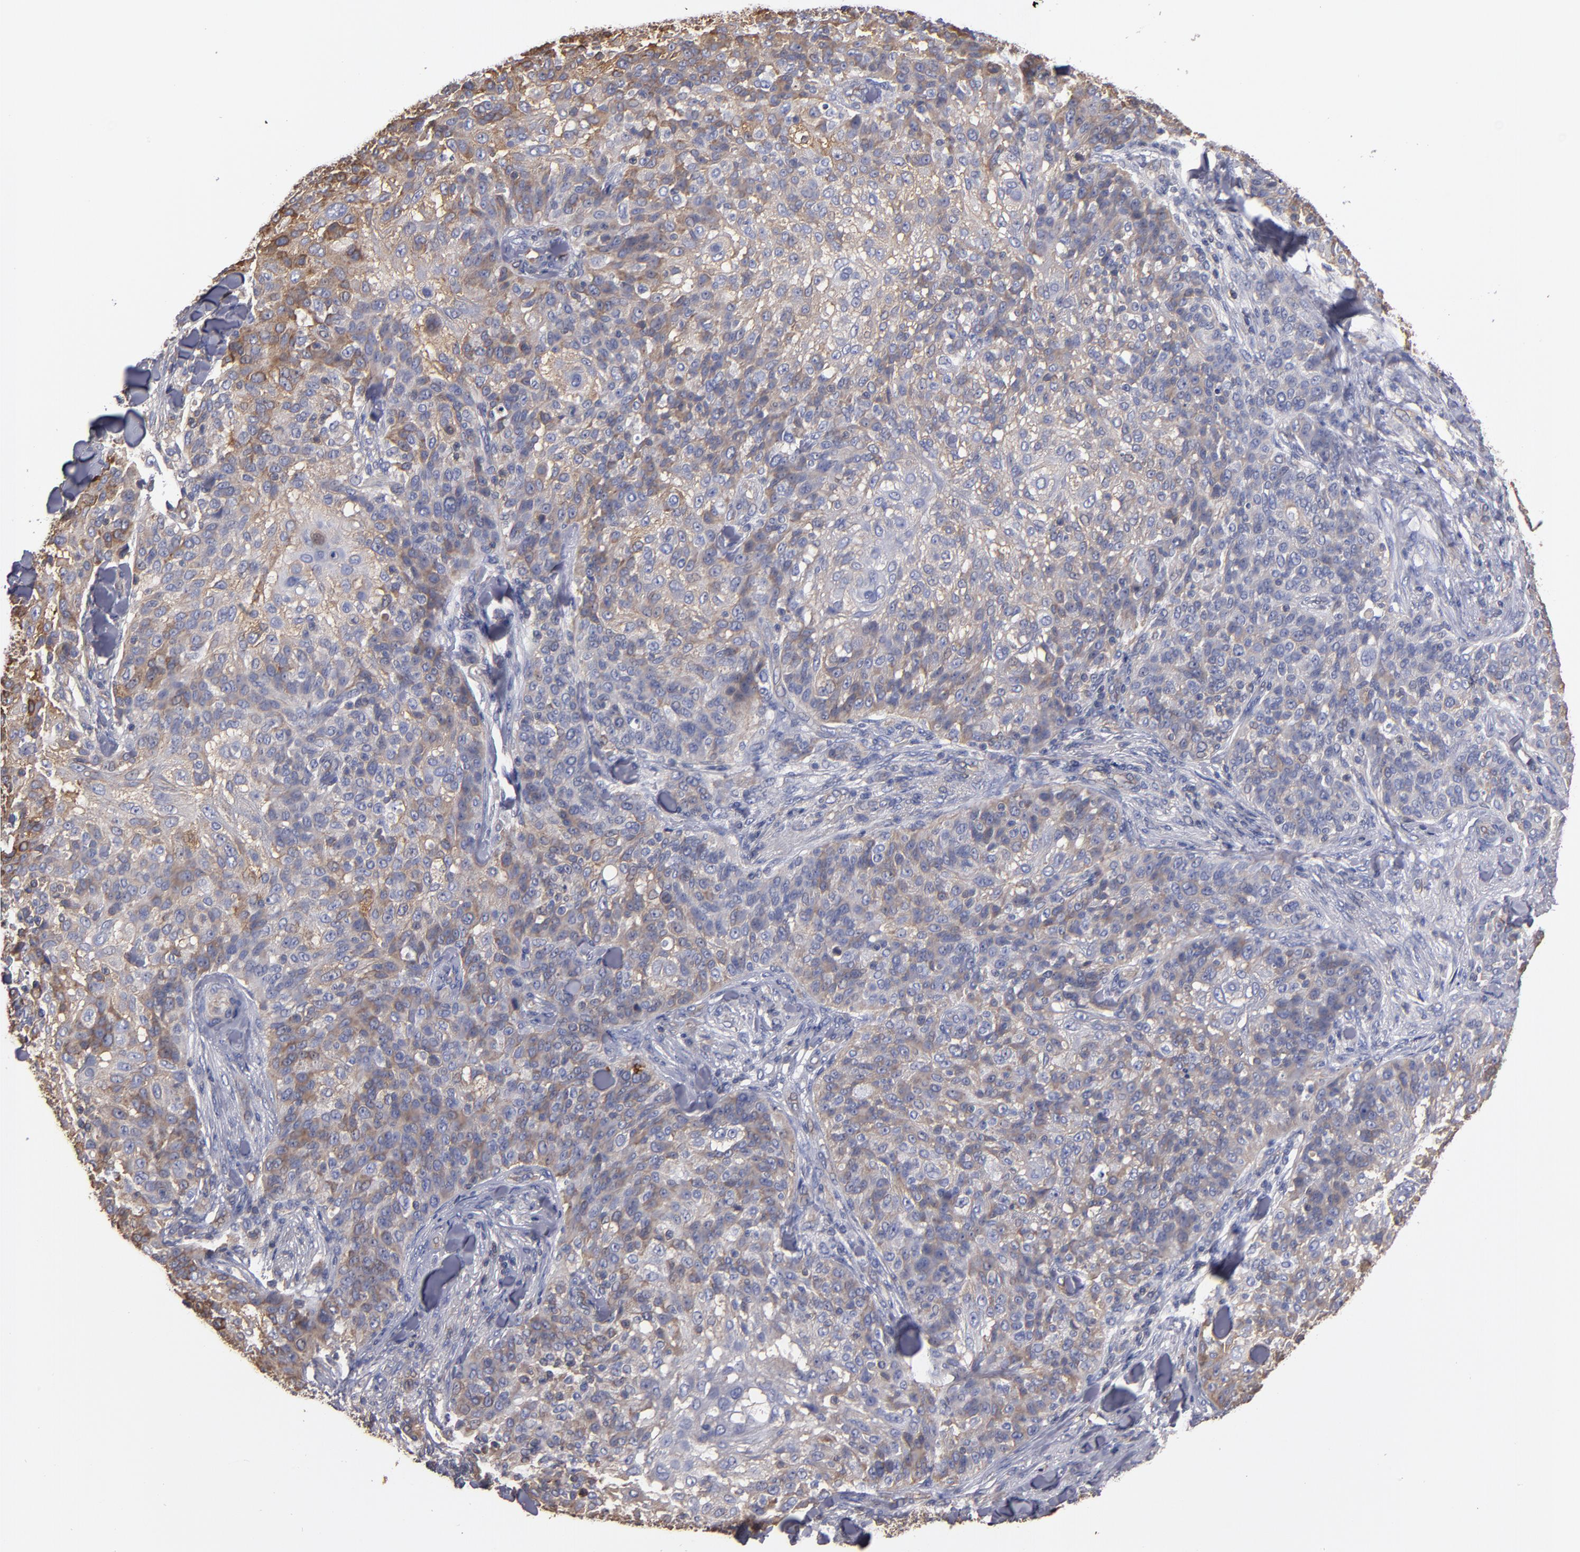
{"staining": {"intensity": "weak", "quantity": "25%-75%", "location": "cytoplasmic/membranous"}, "tissue": "skin cancer", "cell_type": "Tumor cells", "image_type": "cancer", "snomed": [{"axis": "morphology", "description": "Normal tissue, NOS"}, {"axis": "morphology", "description": "Squamous cell carcinoma, NOS"}, {"axis": "topography", "description": "Skin"}], "caption": "Squamous cell carcinoma (skin) stained for a protein (brown) exhibits weak cytoplasmic/membranous positive expression in approximately 25%-75% of tumor cells.", "gene": "ESYT2", "patient": {"sex": "female", "age": 83}}